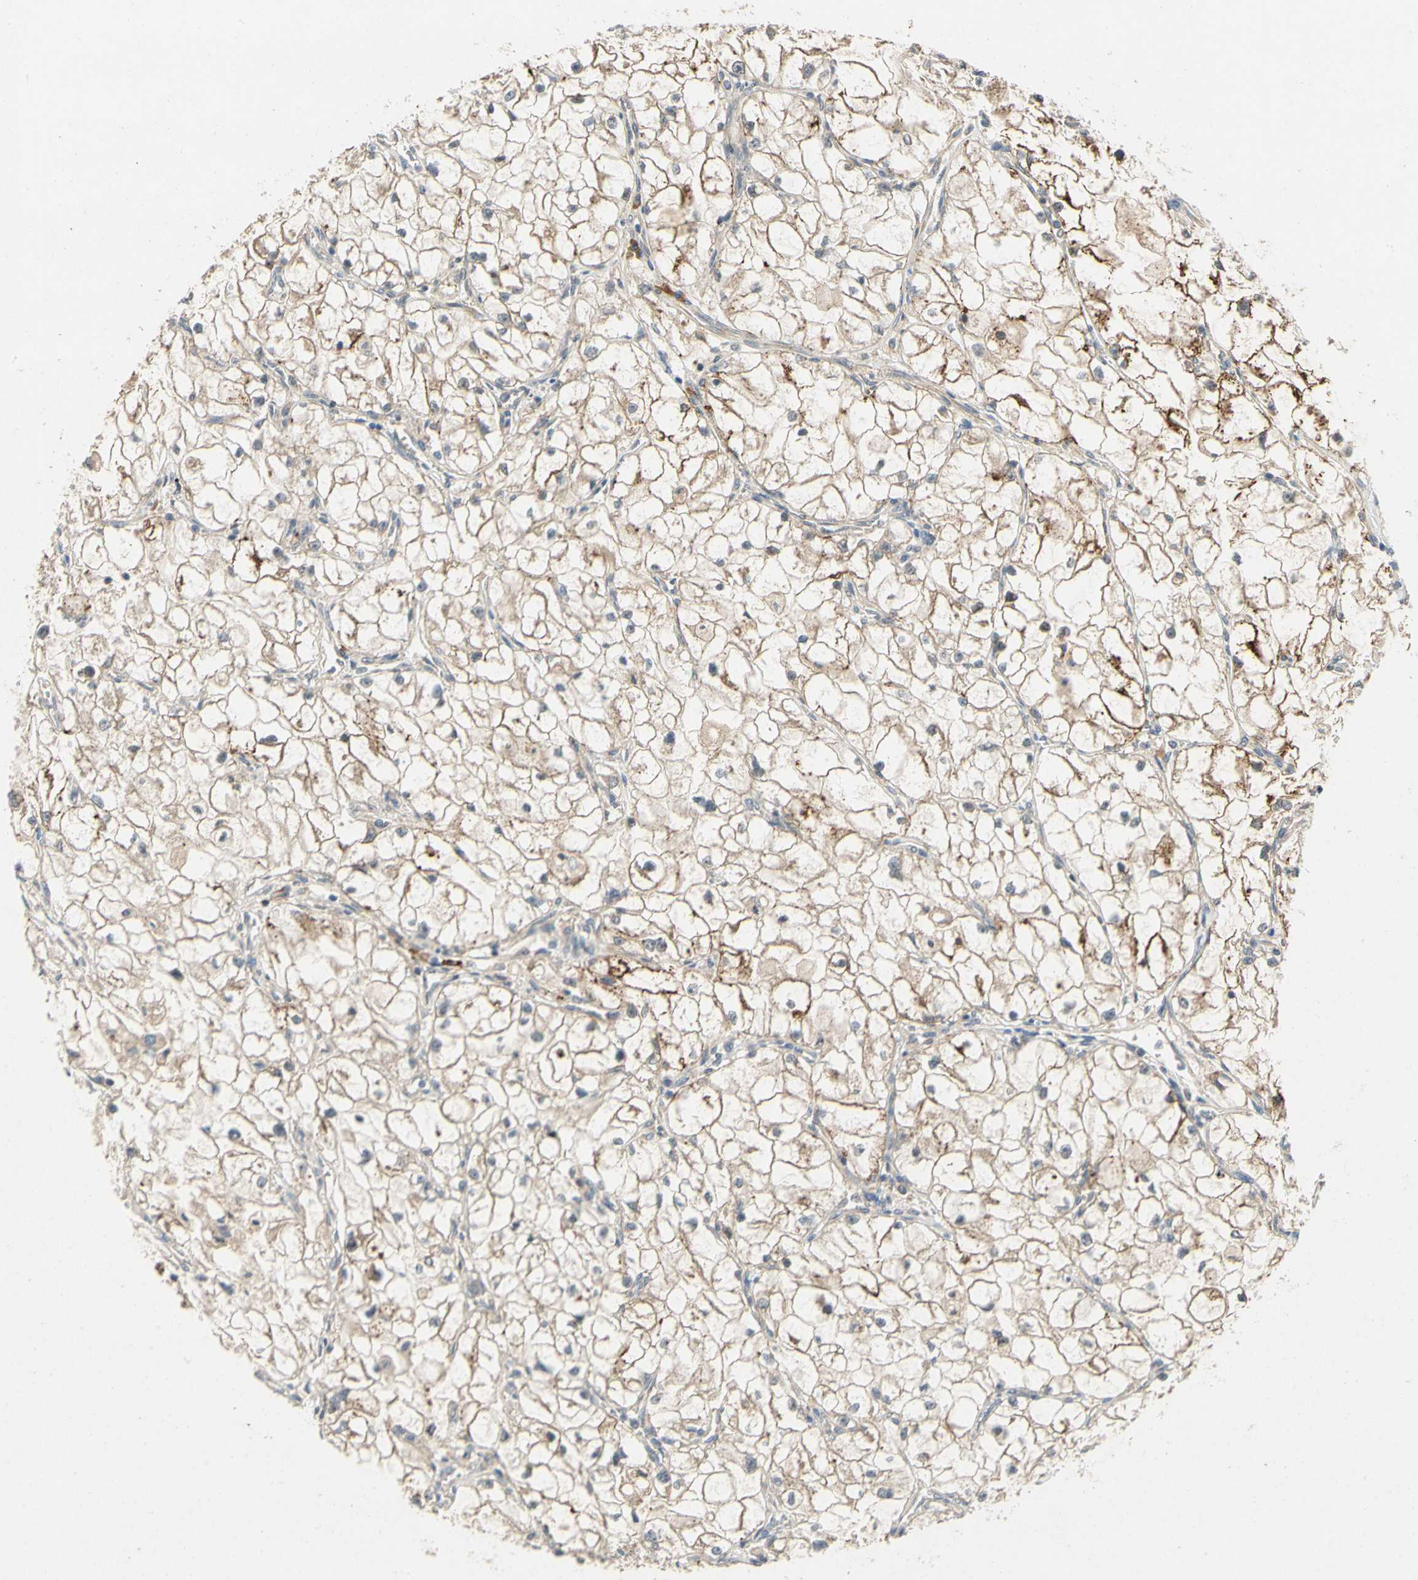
{"staining": {"intensity": "weak", "quantity": ">75%", "location": "cytoplasmic/membranous"}, "tissue": "renal cancer", "cell_type": "Tumor cells", "image_type": "cancer", "snomed": [{"axis": "morphology", "description": "Adenocarcinoma, NOS"}, {"axis": "topography", "description": "Kidney"}], "caption": "Weak cytoplasmic/membranous positivity is seen in approximately >75% of tumor cells in renal cancer. The staining is performed using DAB (3,3'-diaminobenzidine) brown chromogen to label protein expression. The nuclei are counter-stained blue using hematoxylin.", "gene": "TDRP", "patient": {"sex": "female", "age": 70}}